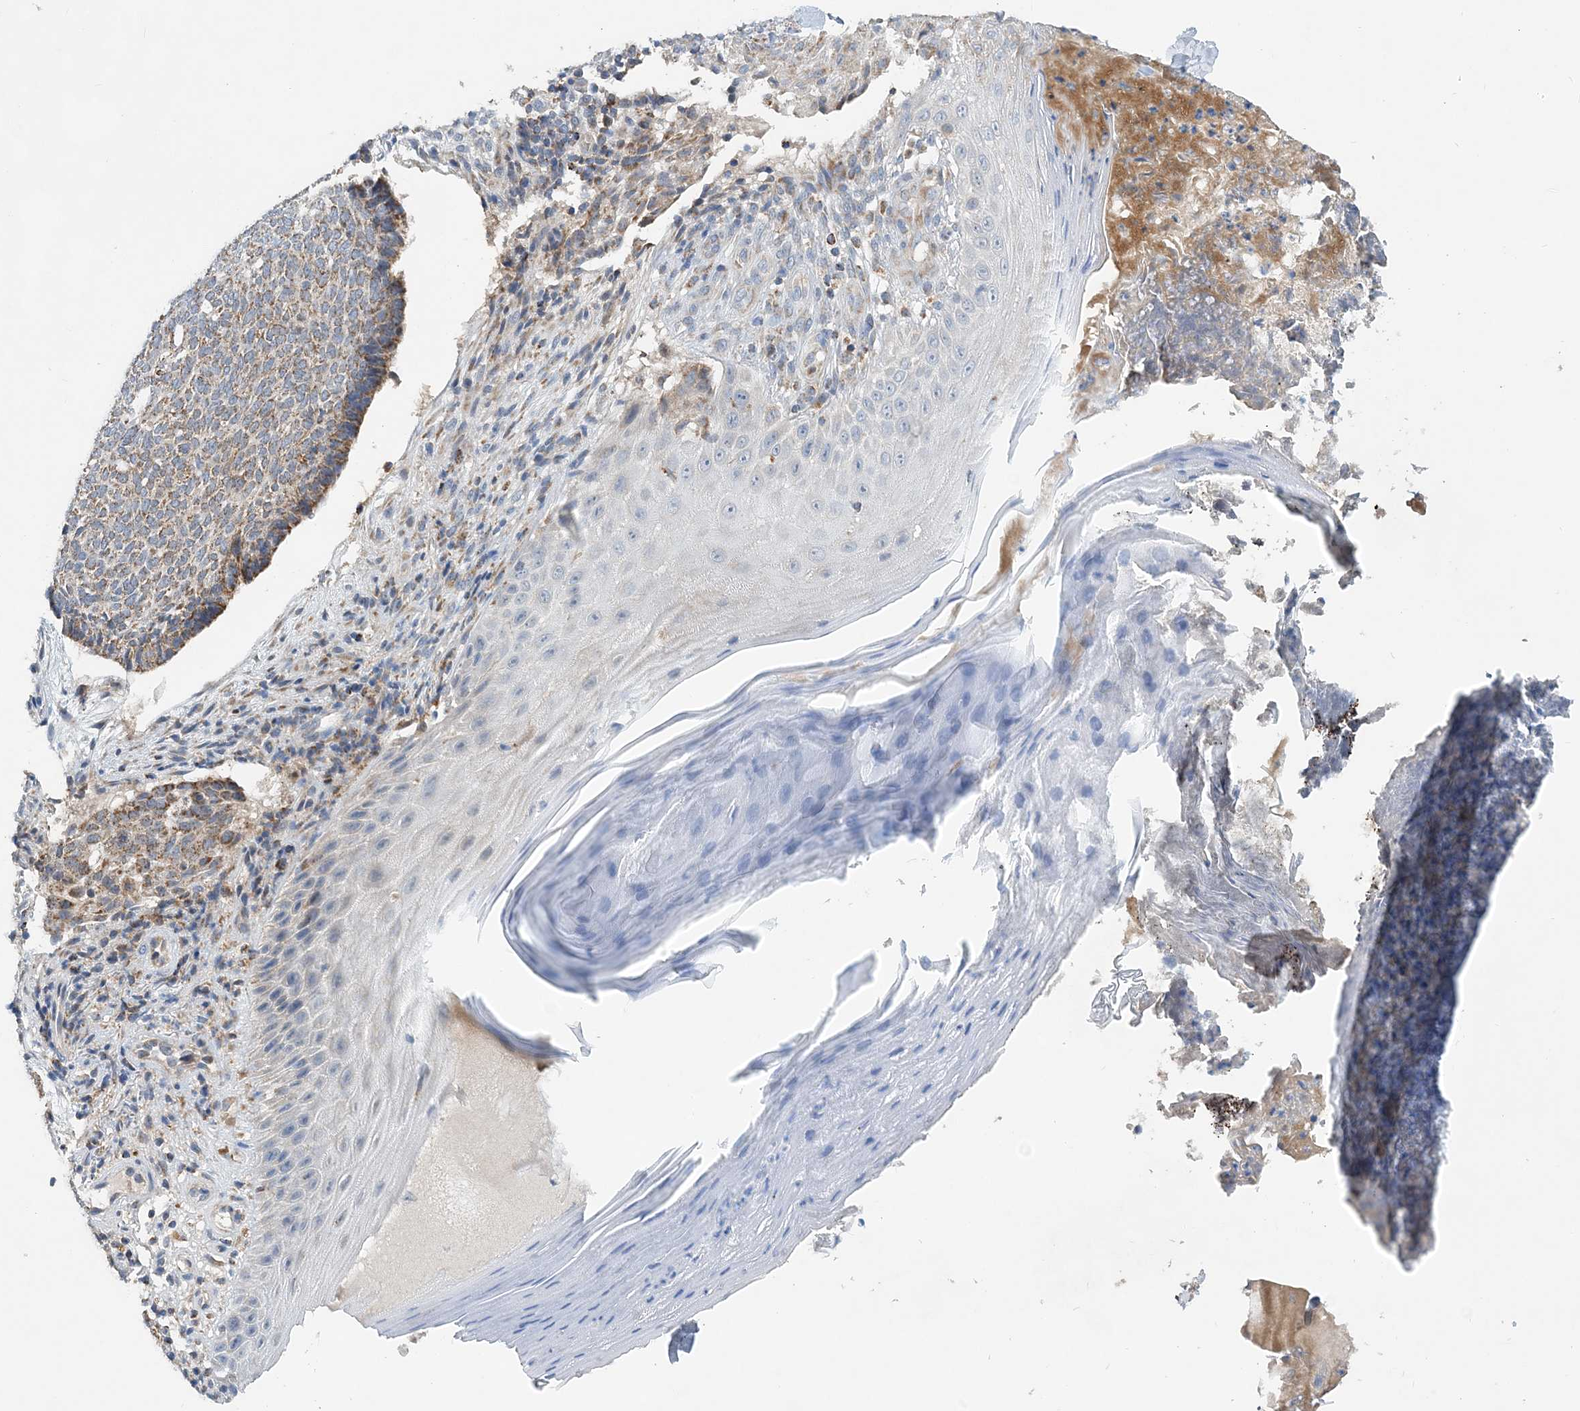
{"staining": {"intensity": "moderate", "quantity": ">75%", "location": "cytoplasmic/membranous"}, "tissue": "skin cancer", "cell_type": "Tumor cells", "image_type": "cancer", "snomed": [{"axis": "morphology", "description": "Normal tissue, NOS"}, {"axis": "morphology", "description": "Basal cell carcinoma"}, {"axis": "topography", "description": "Skin"}], "caption": "This photomicrograph shows IHC staining of skin cancer (basal cell carcinoma), with medium moderate cytoplasmic/membranous positivity in approximately >75% of tumor cells.", "gene": "TRAPPC13", "patient": {"sex": "male", "age": 50}}